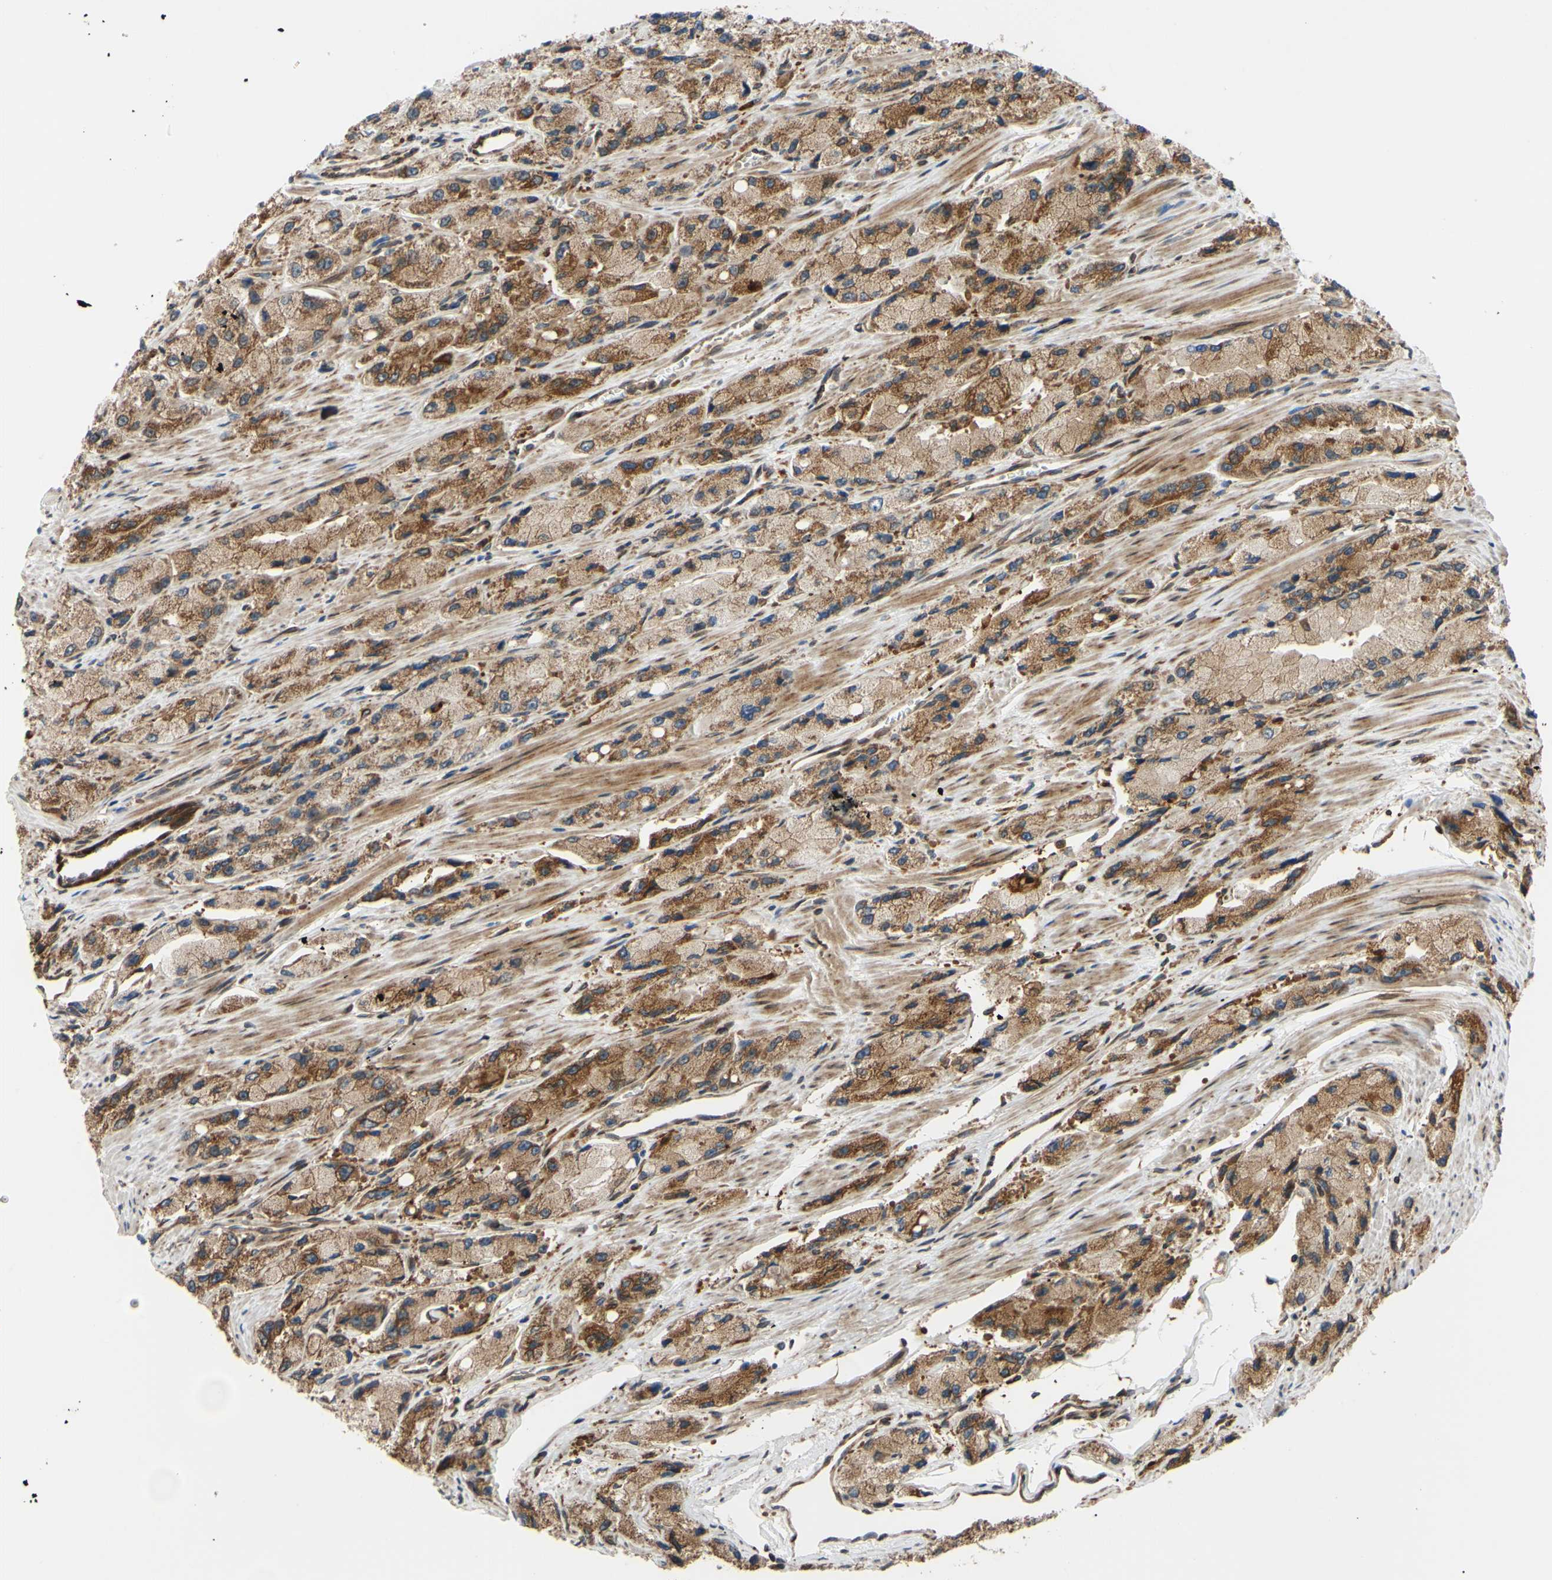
{"staining": {"intensity": "moderate", "quantity": ">75%", "location": "cytoplasmic/membranous"}, "tissue": "prostate cancer", "cell_type": "Tumor cells", "image_type": "cancer", "snomed": [{"axis": "morphology", "description": "Adenocarcinoma, High grade"}, {"axis": "topography", "description": "Prostate"}], "caption": "Prostate cancer stained for a protein reveals moderate cytoplasmic/membranous positivity in tumor cells. (DAB = brown stain, brightfield microscopy at high magnification).", "gene": "PRAF2", "patient": {"sex": "male", "age": 58}}